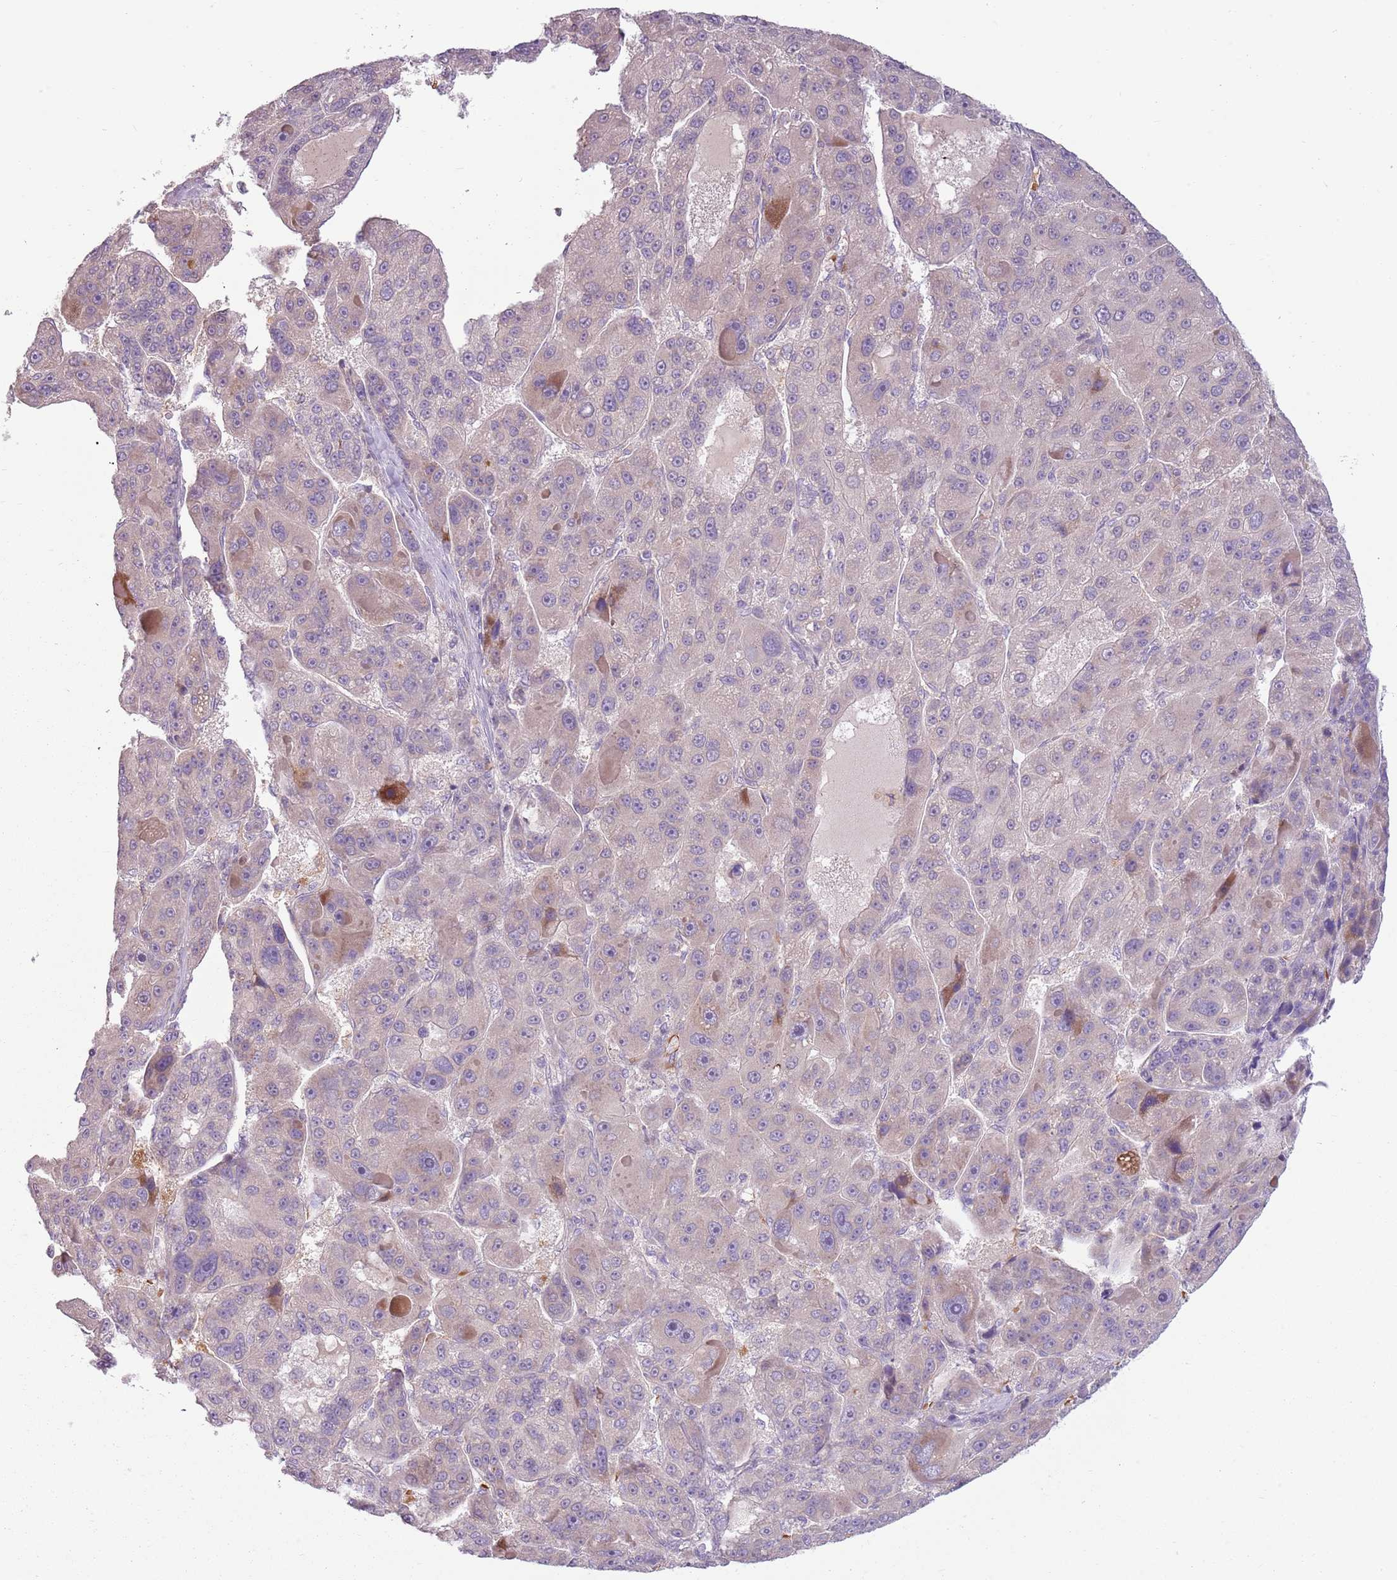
{"staining": {"intensity": "negative", "quantity": "none", "location": "none"}, "tissue": "liver cancer", "cell_type": "Tumor cells", "image_type": "cancer", "snomed": [{"axis": "morphology", "description": "Carcinoma, Hepatocellular, NOS"}, {"axis": "topography", "description": "Liver"}], "caption": "Liver hepatocellular carcinoma was stained to show a protein in brown. There is no significant staining in tumor cells.", "gene": "HSPA14", "patient": {"sex": "male", "age": 76}}